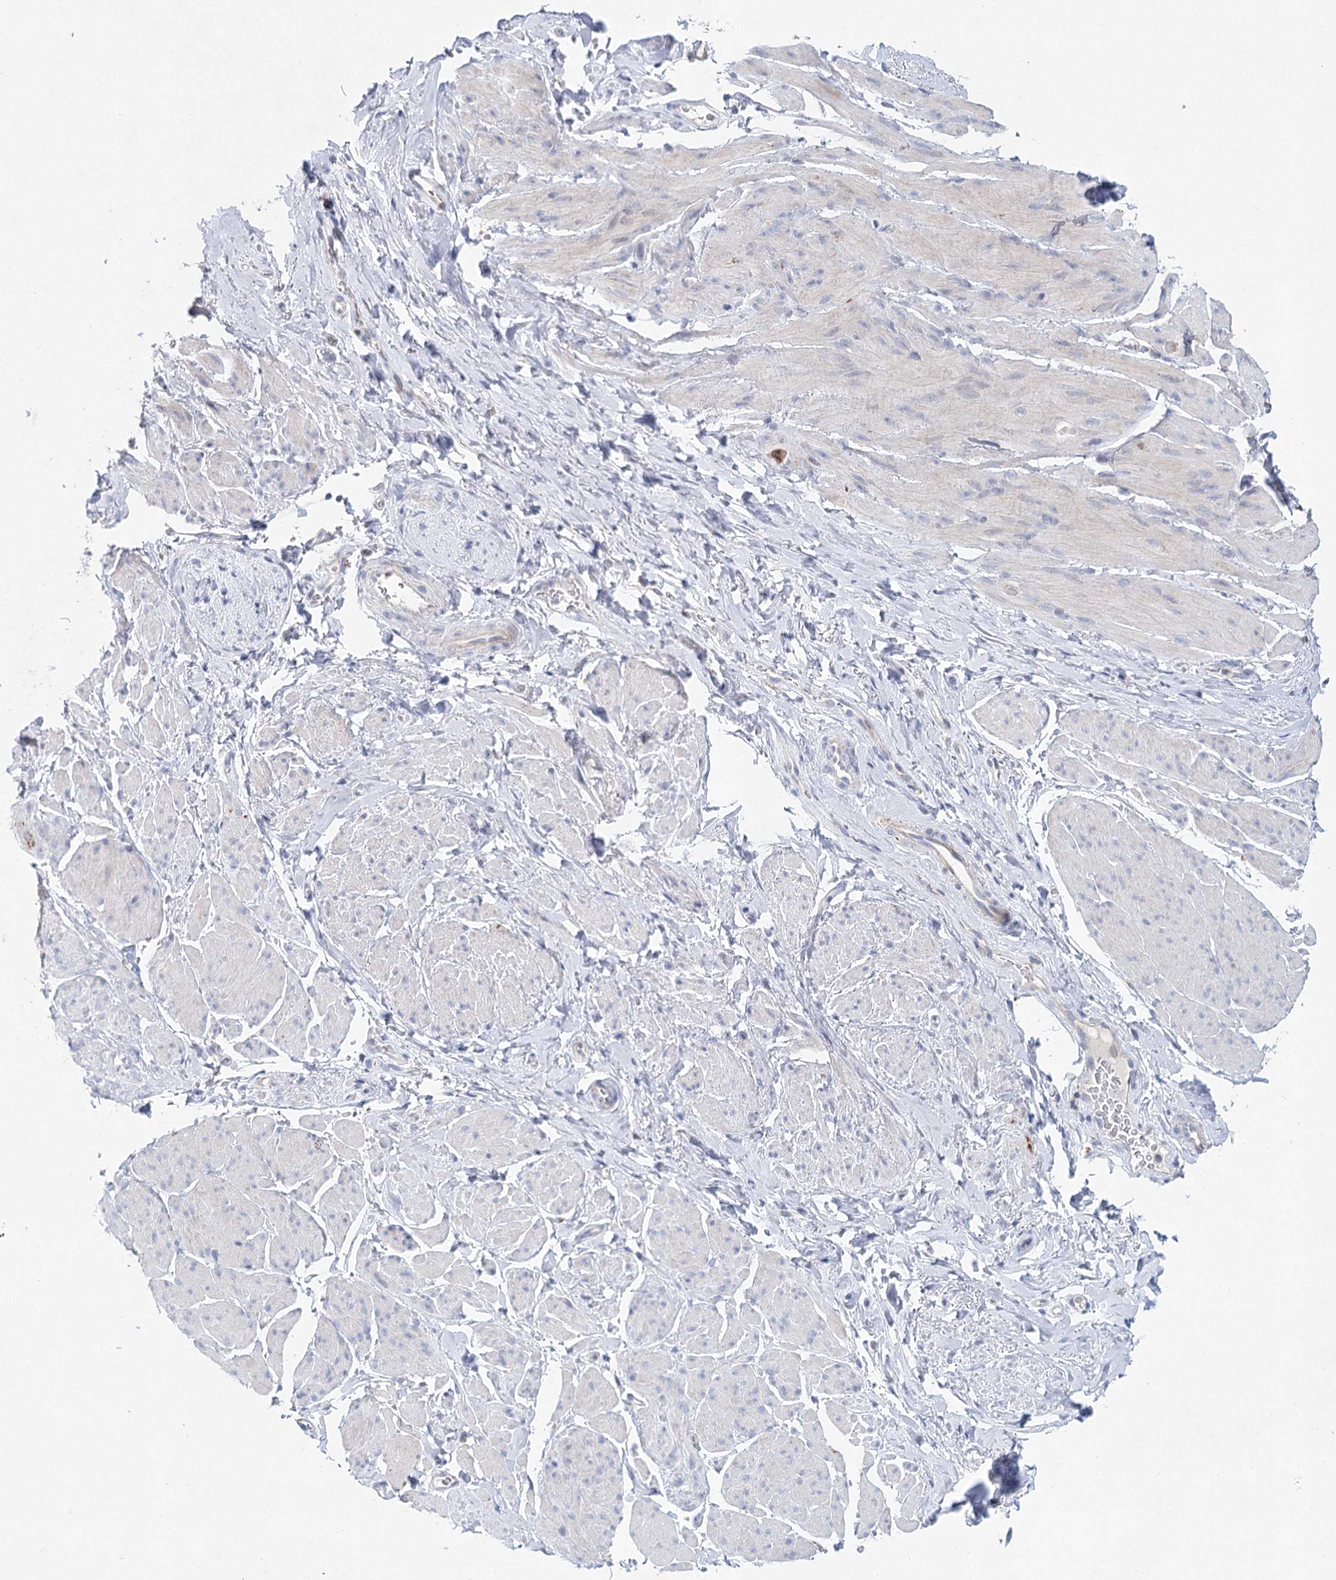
{"staining": {"intensity": "negative", "quantity": "none", "location": "none"}, "tissue": "smooth muscle", "cell_type": "Smooth muscle cells", "image_type": "normal", "snomed": [{"axis": "morphology", "description": "Normal tissue, NOS"}, {"axis": "topography", "description": "Smooth muscle"}, {"axis": "topography", "description": "Peripheral nerve tissue"}], "caption": "DAB (3,3'-diaminobenzidine) immunohistochemical staining of unremarkable human smooth muscle reveals no significant expression in smooth muscle cells.", "gene": "XPO6", "patient": {"sex": "male", "age": 69}}